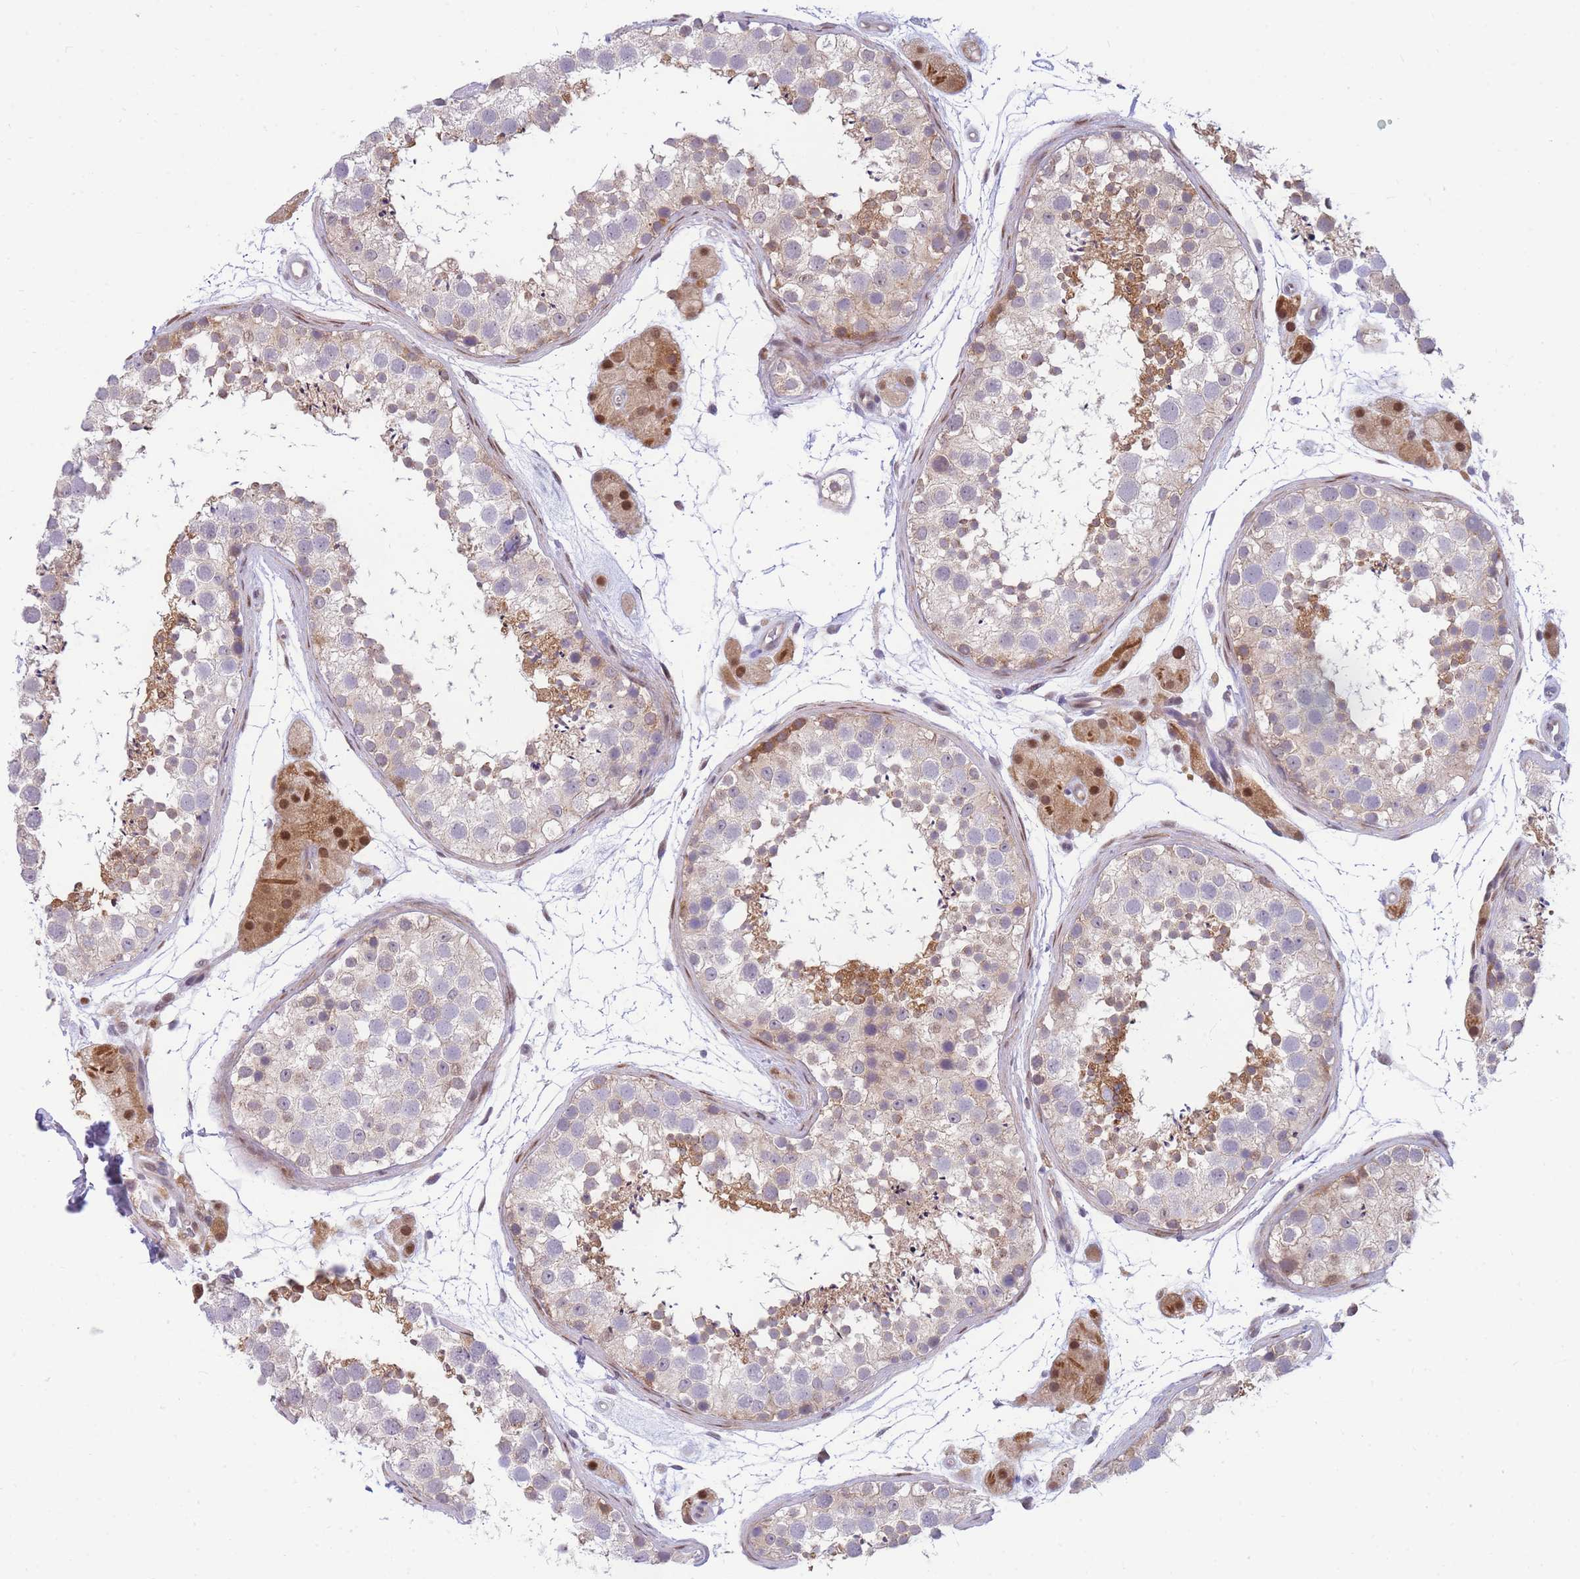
{"staining": {"intensity": "moderate", "quantity": "25%-75%", "location": "cytoplasmic/membranous,nuclear"}, "tissue": "testis", "cell_type": "Cells in seminiferous ducts", "image_type": "normal", "snomed": [{"axis": "morphology", "description": "Normal tissue, NOS"}, {"axis": "topography", "description": "Testis"}], "caption": "Immunohistochemical staining of unremarkable human testis shows medium levels of moderate cytoplasmic/membranous,nuclear positivity in approximately 25%-75% of cells in seminiferous ducts. The protein is stained brown, and the nuclei are stained in blue (DAB IHC with brightfield microscopy, high magnification).", "gene": "CRACD", "patient": {"sex": "male", "age": 41}}